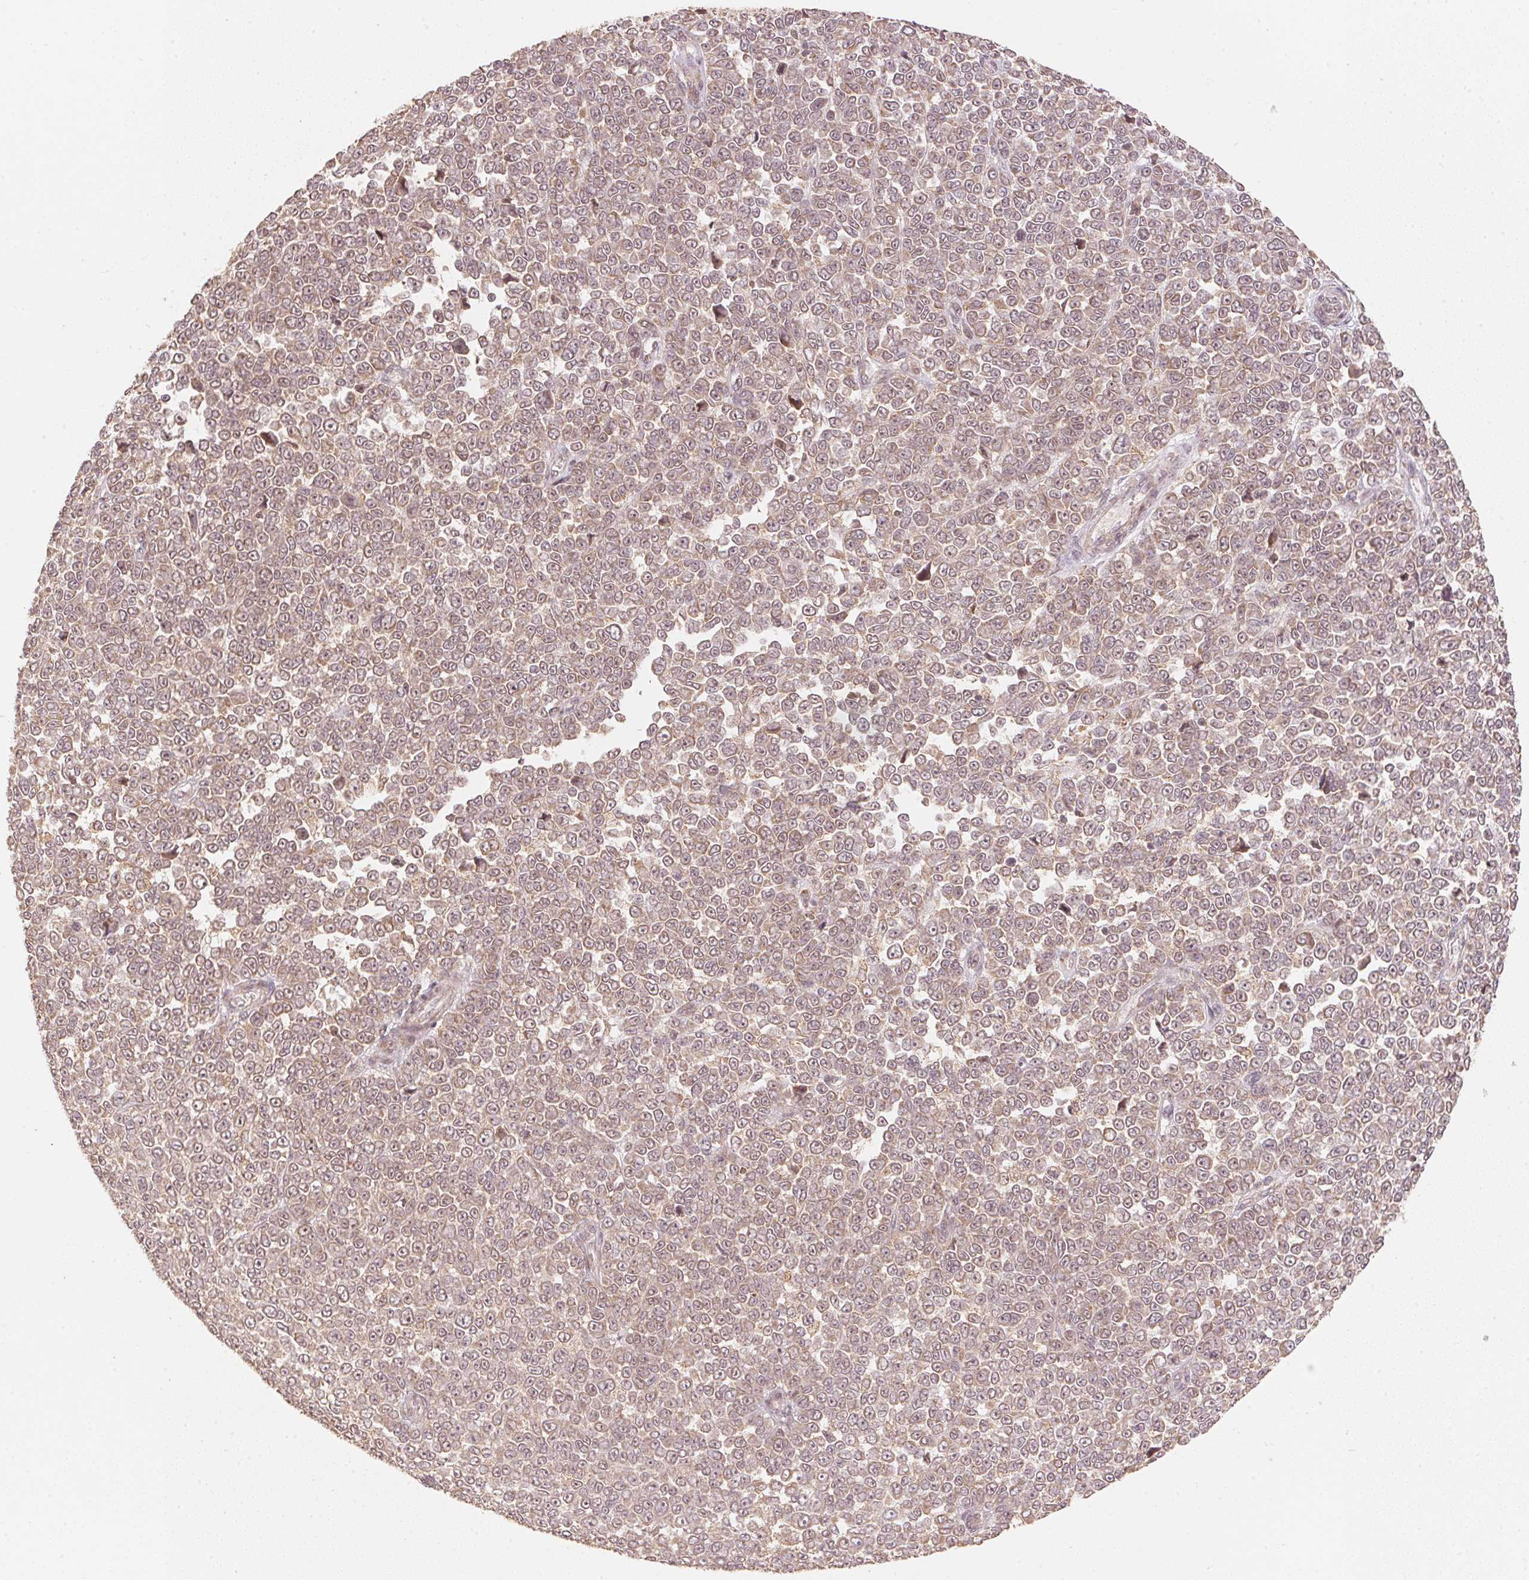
{"staining": {"intensity": "weak", "quantity": ">75%", "location": "cytoplasmic/membranous,nuclear"}, "tissue": "melanoma", "cell_type": "Tumor cells", "image_type": "cancer", "snomed": [{"axis": "morphology", "description": "Malignant melanoma, NOS"}, {"axis": "topography", "description": "Skin"}], "caption": "Immunohistochemical staining of melanoma exhibits weak cytoplasmic/membranous and nuclear protein staining in about >75% of tumor cells.", "gene": "C2orf73", "patient": {"sex": "female", "age": 95}}